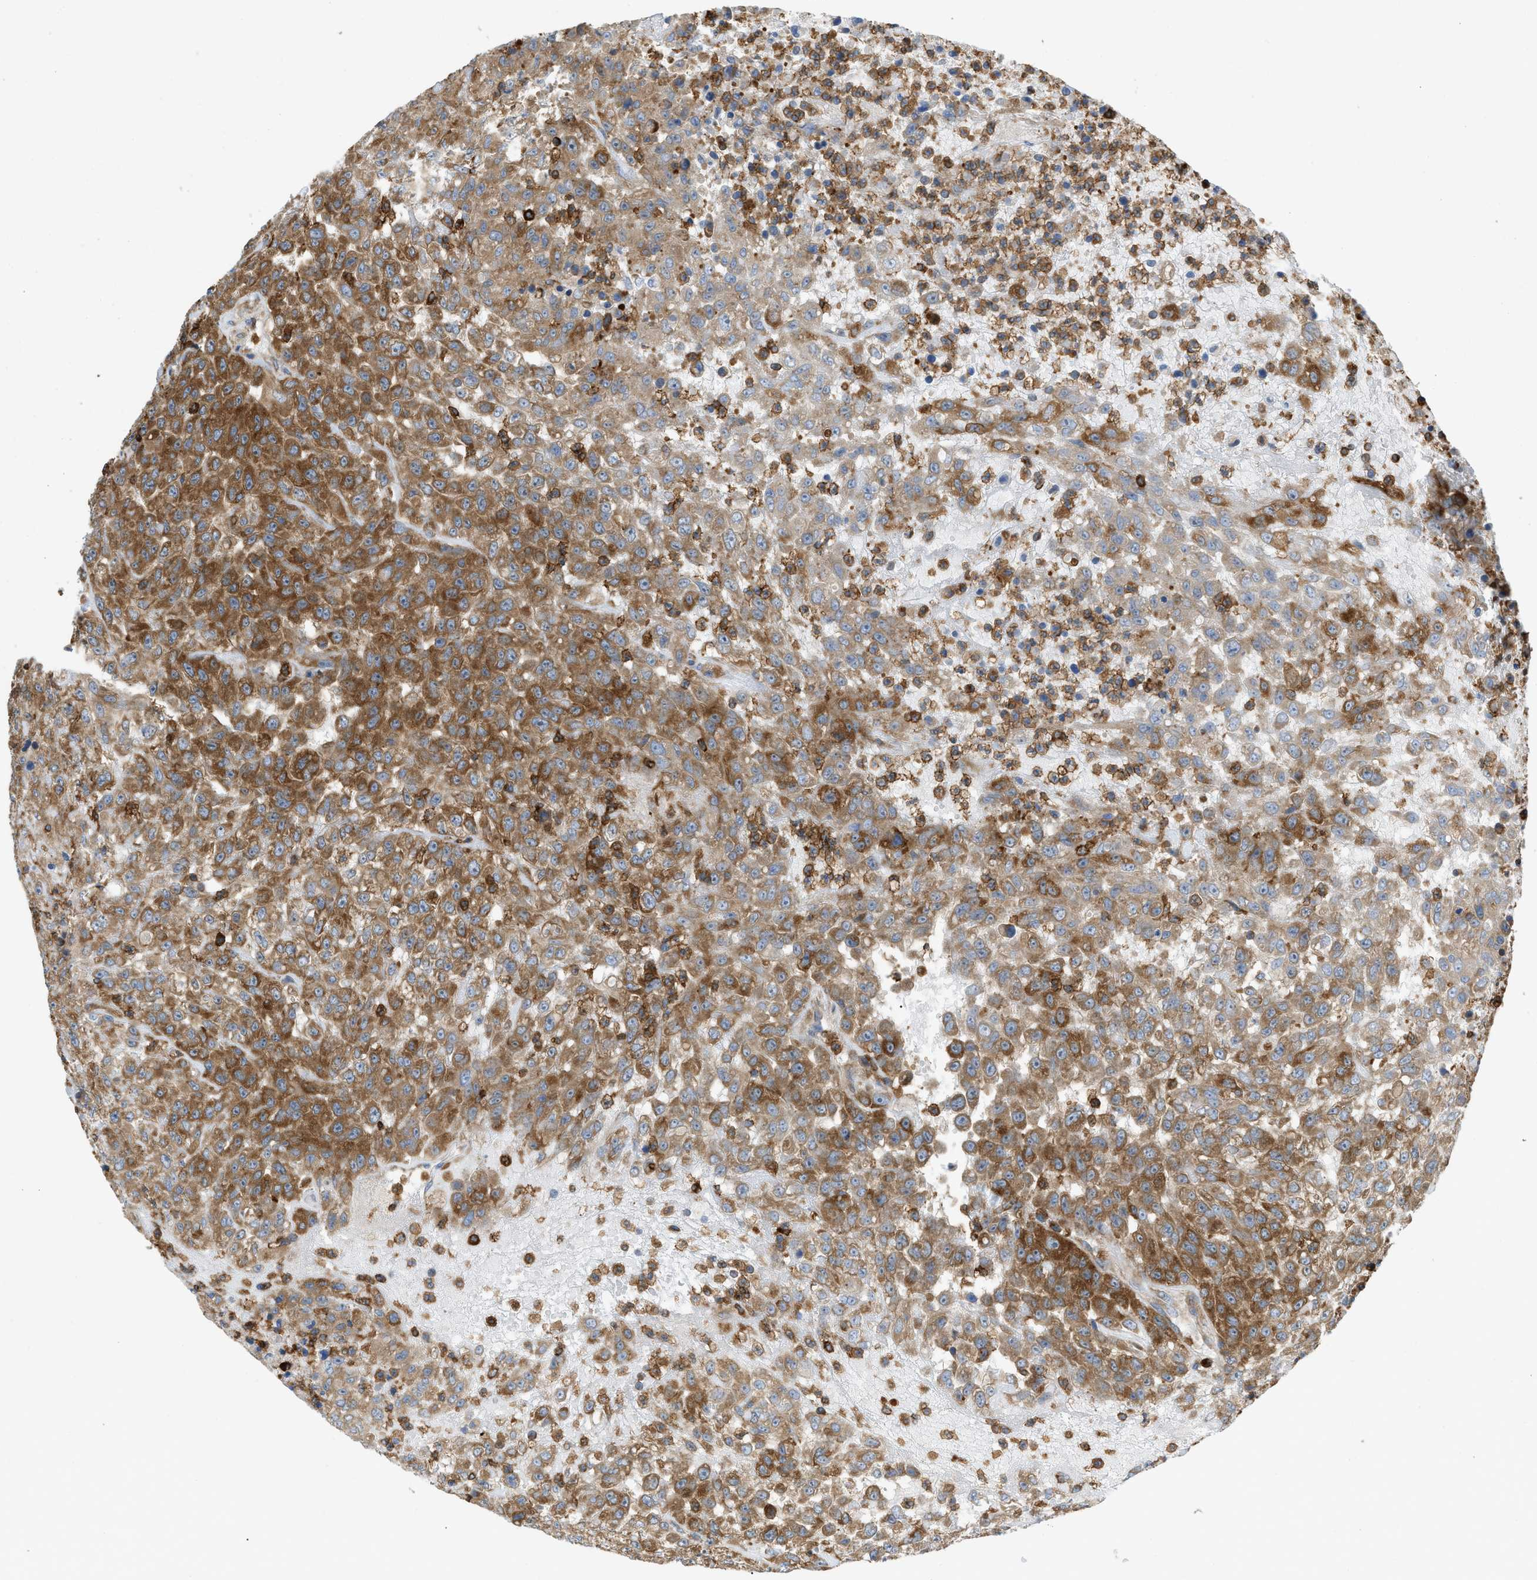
{"staining": {"intensity": "moderate", "quantity": ">75%", "location": "cytoplasmic/membranous"}, "tissue": "urothelial cancer", "cell_type": "Tumor cells", "image_type": "cancer", "snomed": [{"axis": "morphology", "description": "Urothelial carcinoma, High grade"}, {"axis": "topography", "description": "Urinary bladder"}], "caption": "Urothelial cancer was stained to show a protein in brown. There is medium levels of moderate cytoplasmic/membranous expression in approximately >75% of tumor cells. (Brightfield microscopy of DAB IHC at high magnification).", "gene": "GPAT4", "patient": {"sex": "male", "age": 46}}